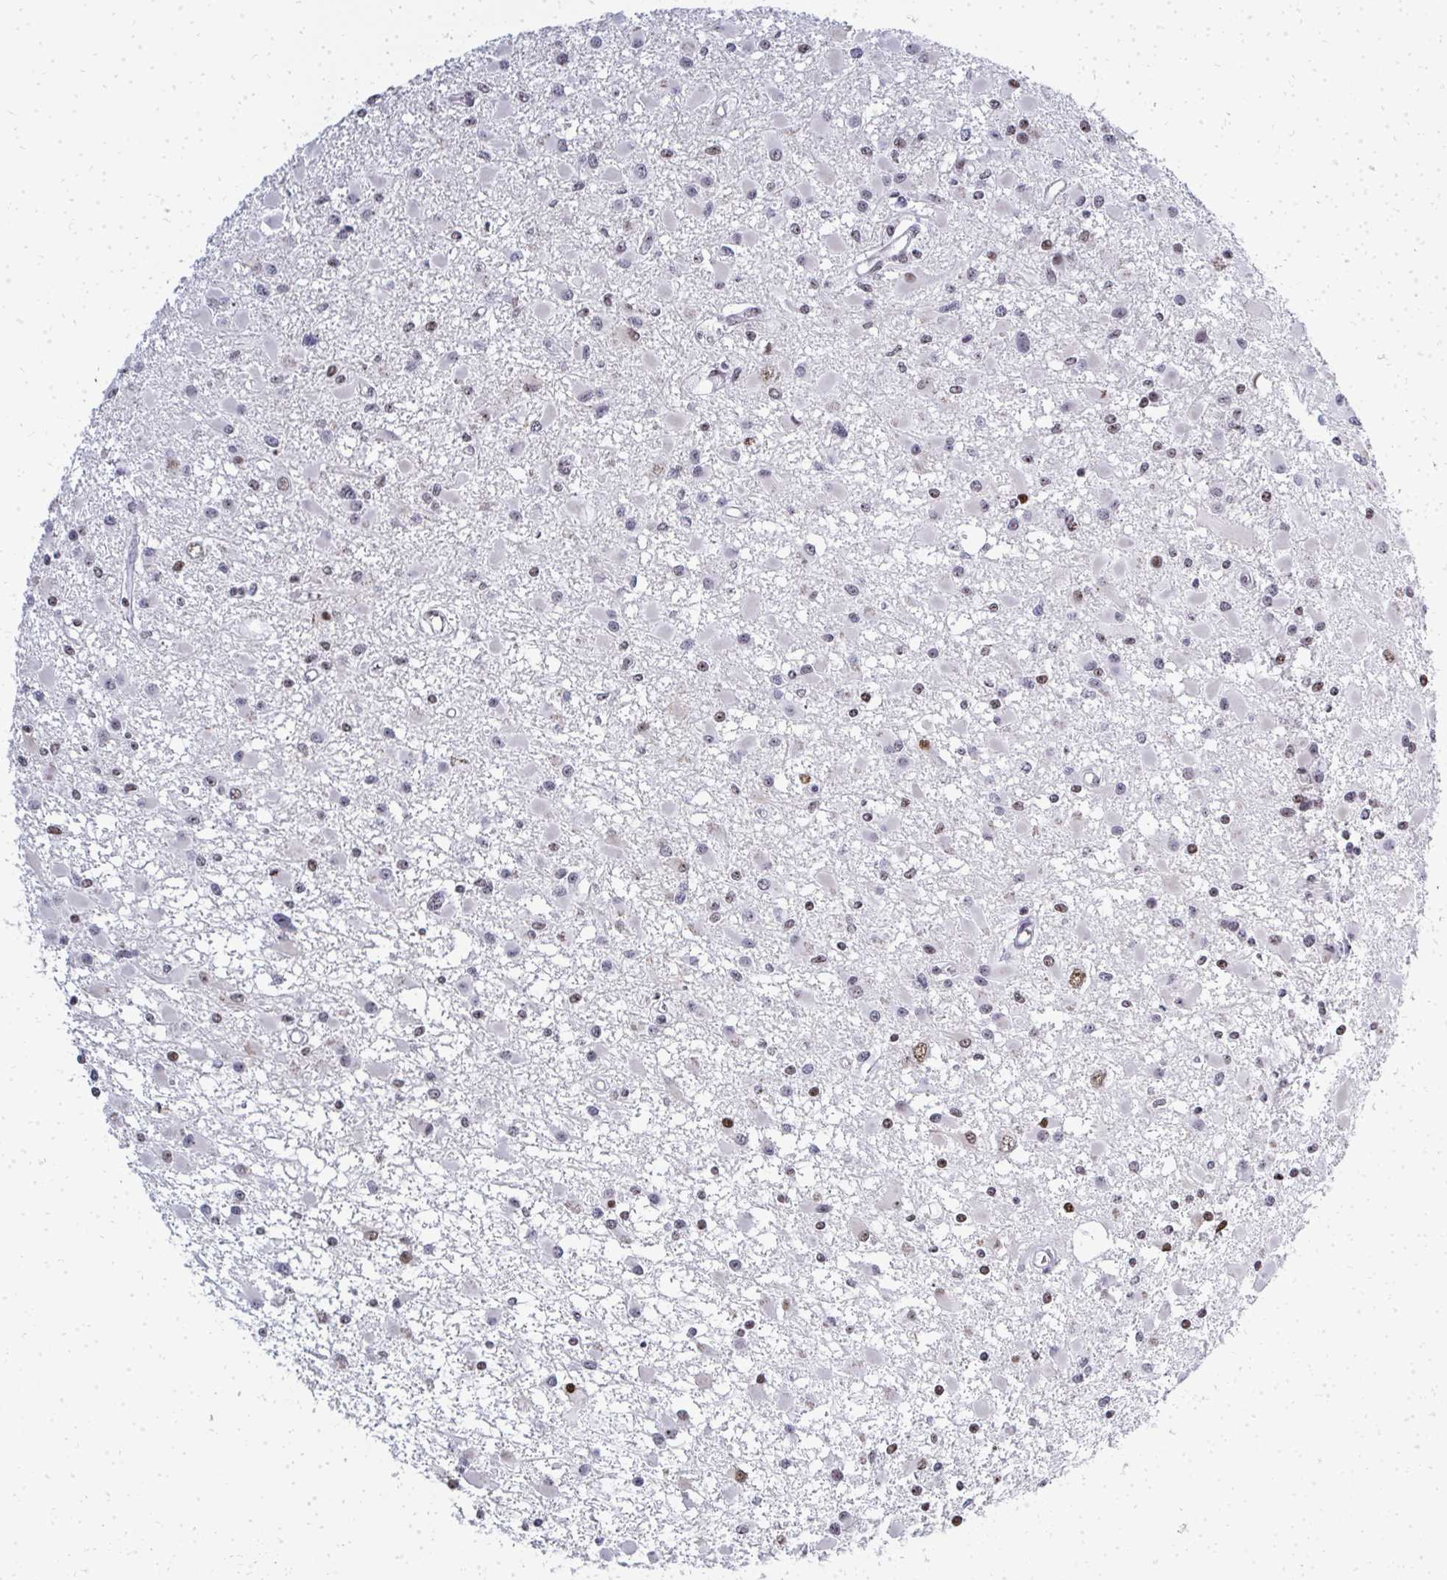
{"staining": {"intensity": "moderate", "quantity": "<25%", "location": "nuclear"}, "tissue": "glioma", "cell_type": "Tumor cells", "image_type": "cancer", "snomed": [{"axis": "morphology", "description": "Glioma, malignant, High grade"}, {"axis": "topography", "description": "Brain"}], "caption": "Human glioma stained with a protein marker exhibits moderate staining in tumor cells.", "gene": "SIRT7", "patient": {"sex": "male", "age": 54}}